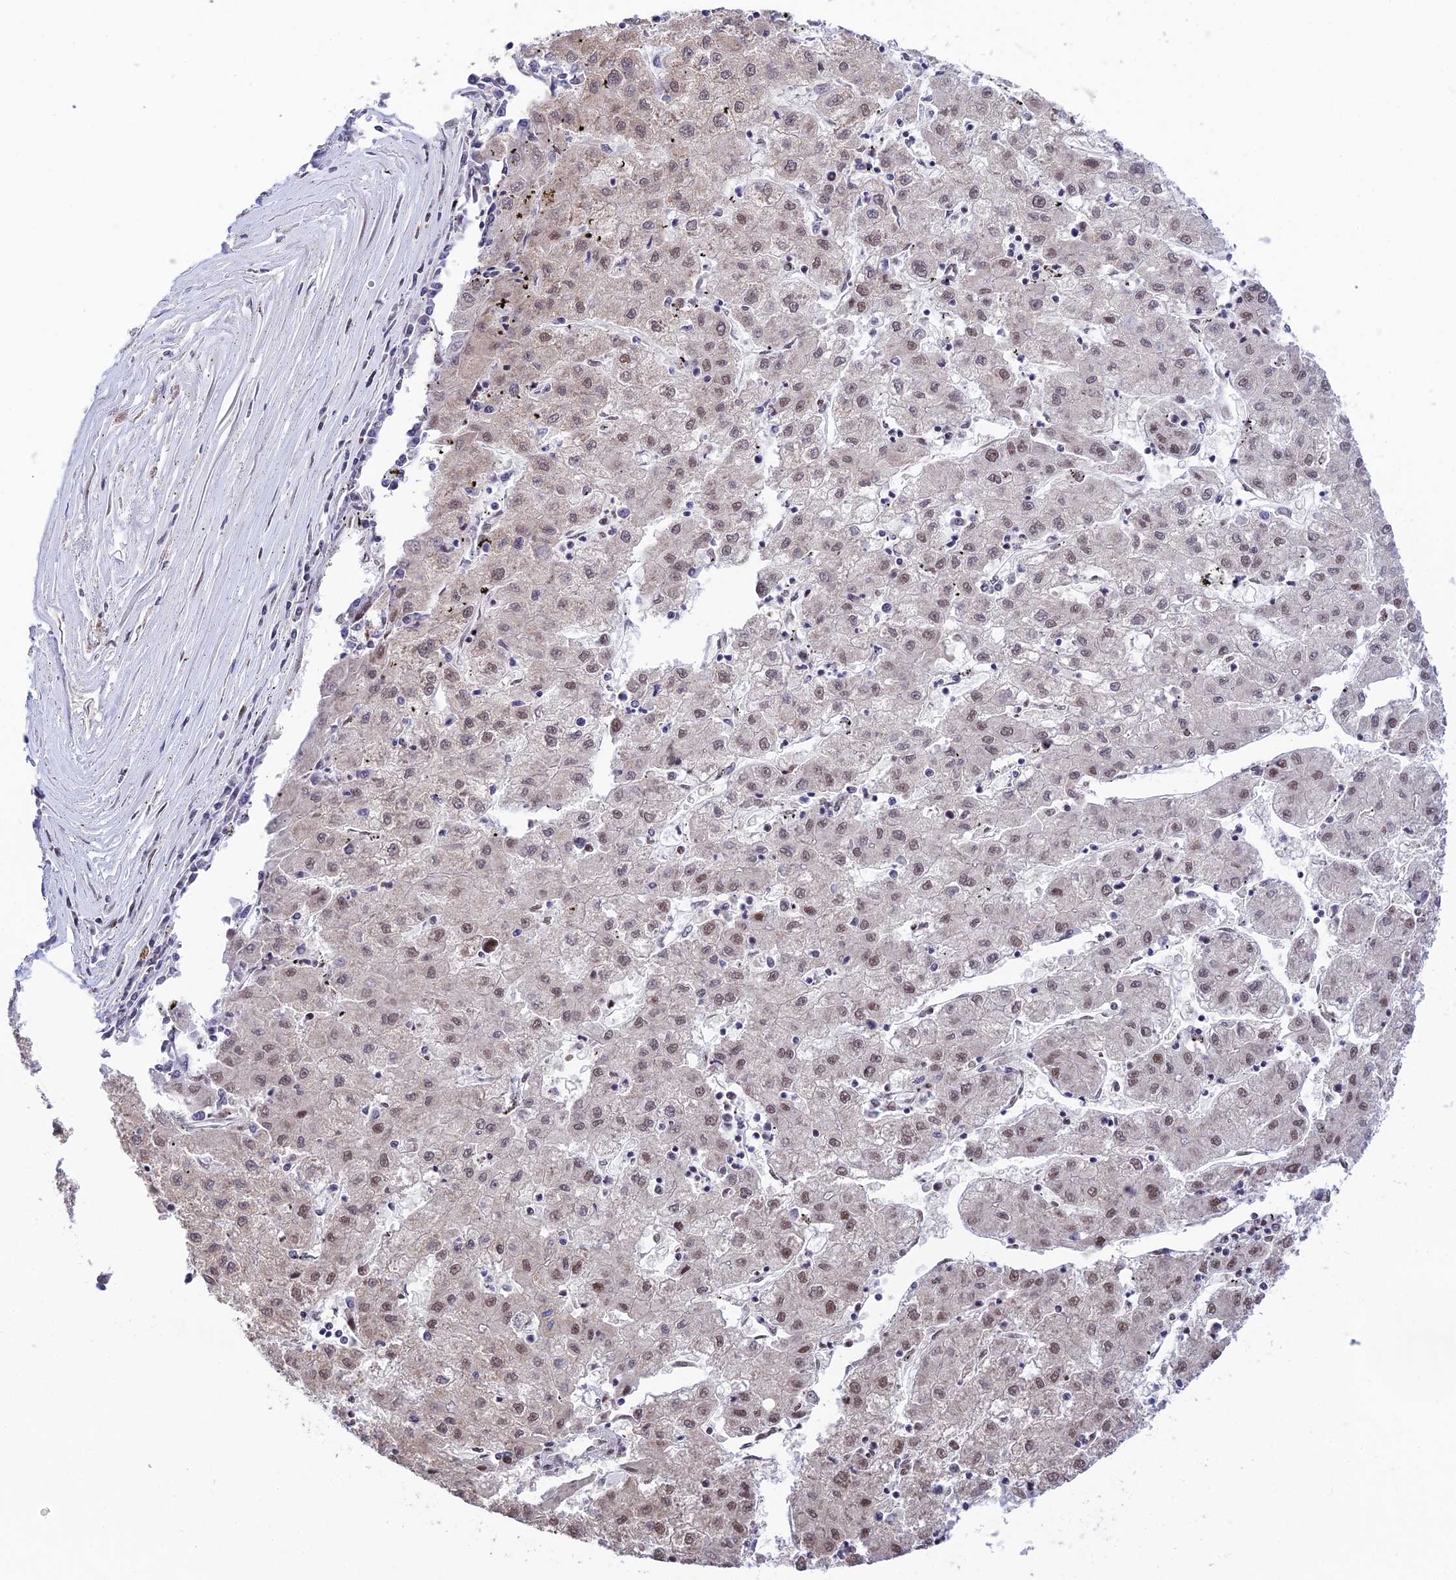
{"staining": {"intensity": "weak", "quantity": ">75%", "location": "nuclear"}, "tissue": "liver cancer", "cell_type": "Tumor cells", "image_type": "cancer", "snomed": [{"axis": "morphology", "description": "Carcinoma, Hepatocellular, NOS"}, {"axis": "topography", "description": "Liver"}], "caption": "IHC (DAB) staining of human liver cancer reveals weak nuclear protein staining in approximately >75% of tumor cells. (Stains: DAB in brown, nuclei in blue, Microscopy: brightfield microscopy at high magnification).", "gene": "THOC7", "patient": {"sex": "male", "age": 72}}